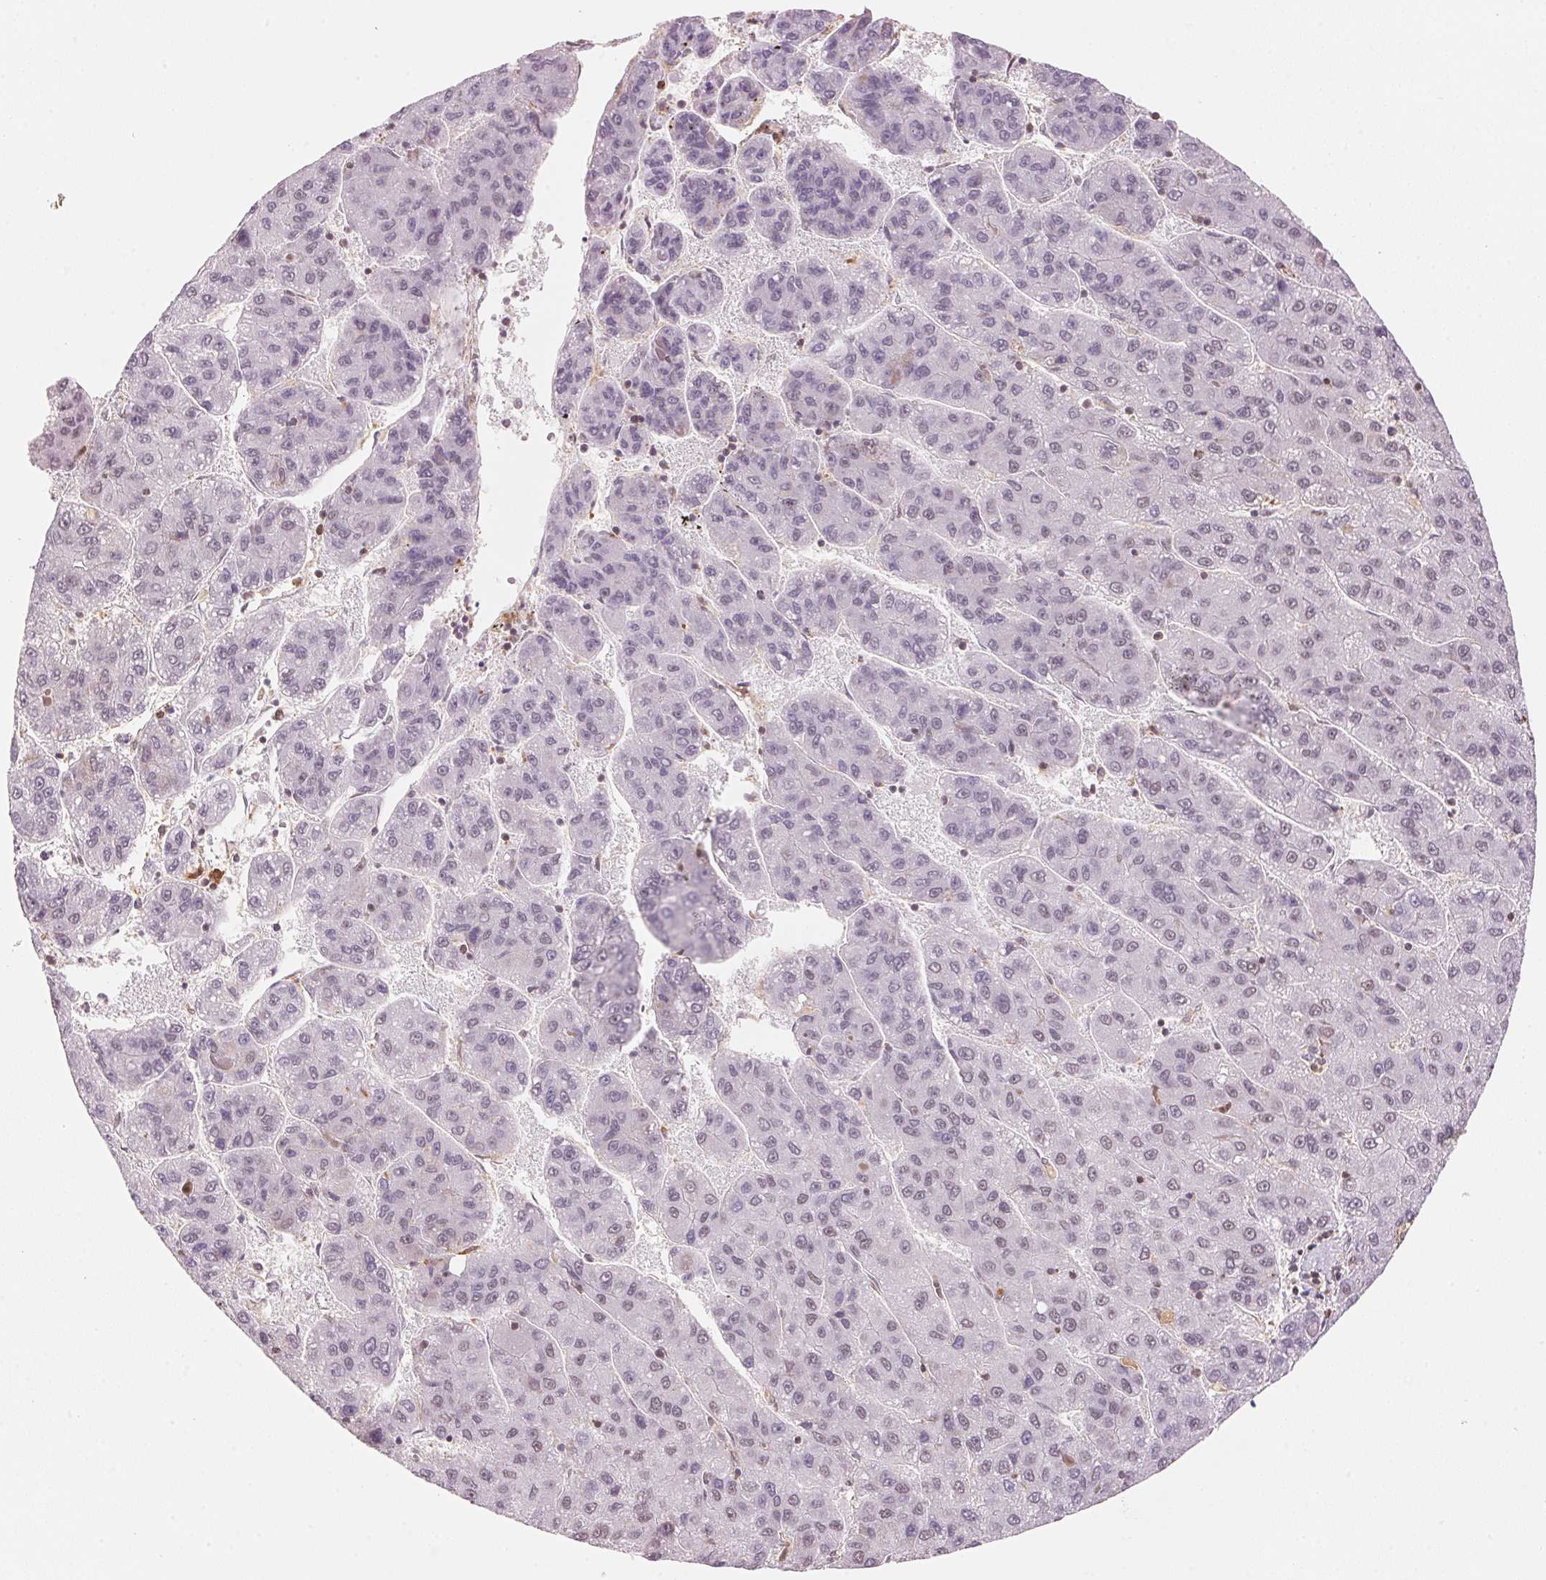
{"staining": {"intensity": "weak", "quantity": "<25%", "location": "nuclear"}, "tissue": "liver cancer", "cell_type": "Tumor cells", "image_type": "cancer", "snomed": [{"axis": "morphology", "description": "Carcinoma, Hepatocellular, NOS"}, {"axis": "topography", "description": "Liver"}], "caption": "High magnification brightfield microscopy of liver cancer stained with DAB (brown) and counterstained with hematoxylin (blue): tumor cells show no significant positivity.", "gene": "HNRNPDL", "patient": {"sex": "female", "age": 82}}